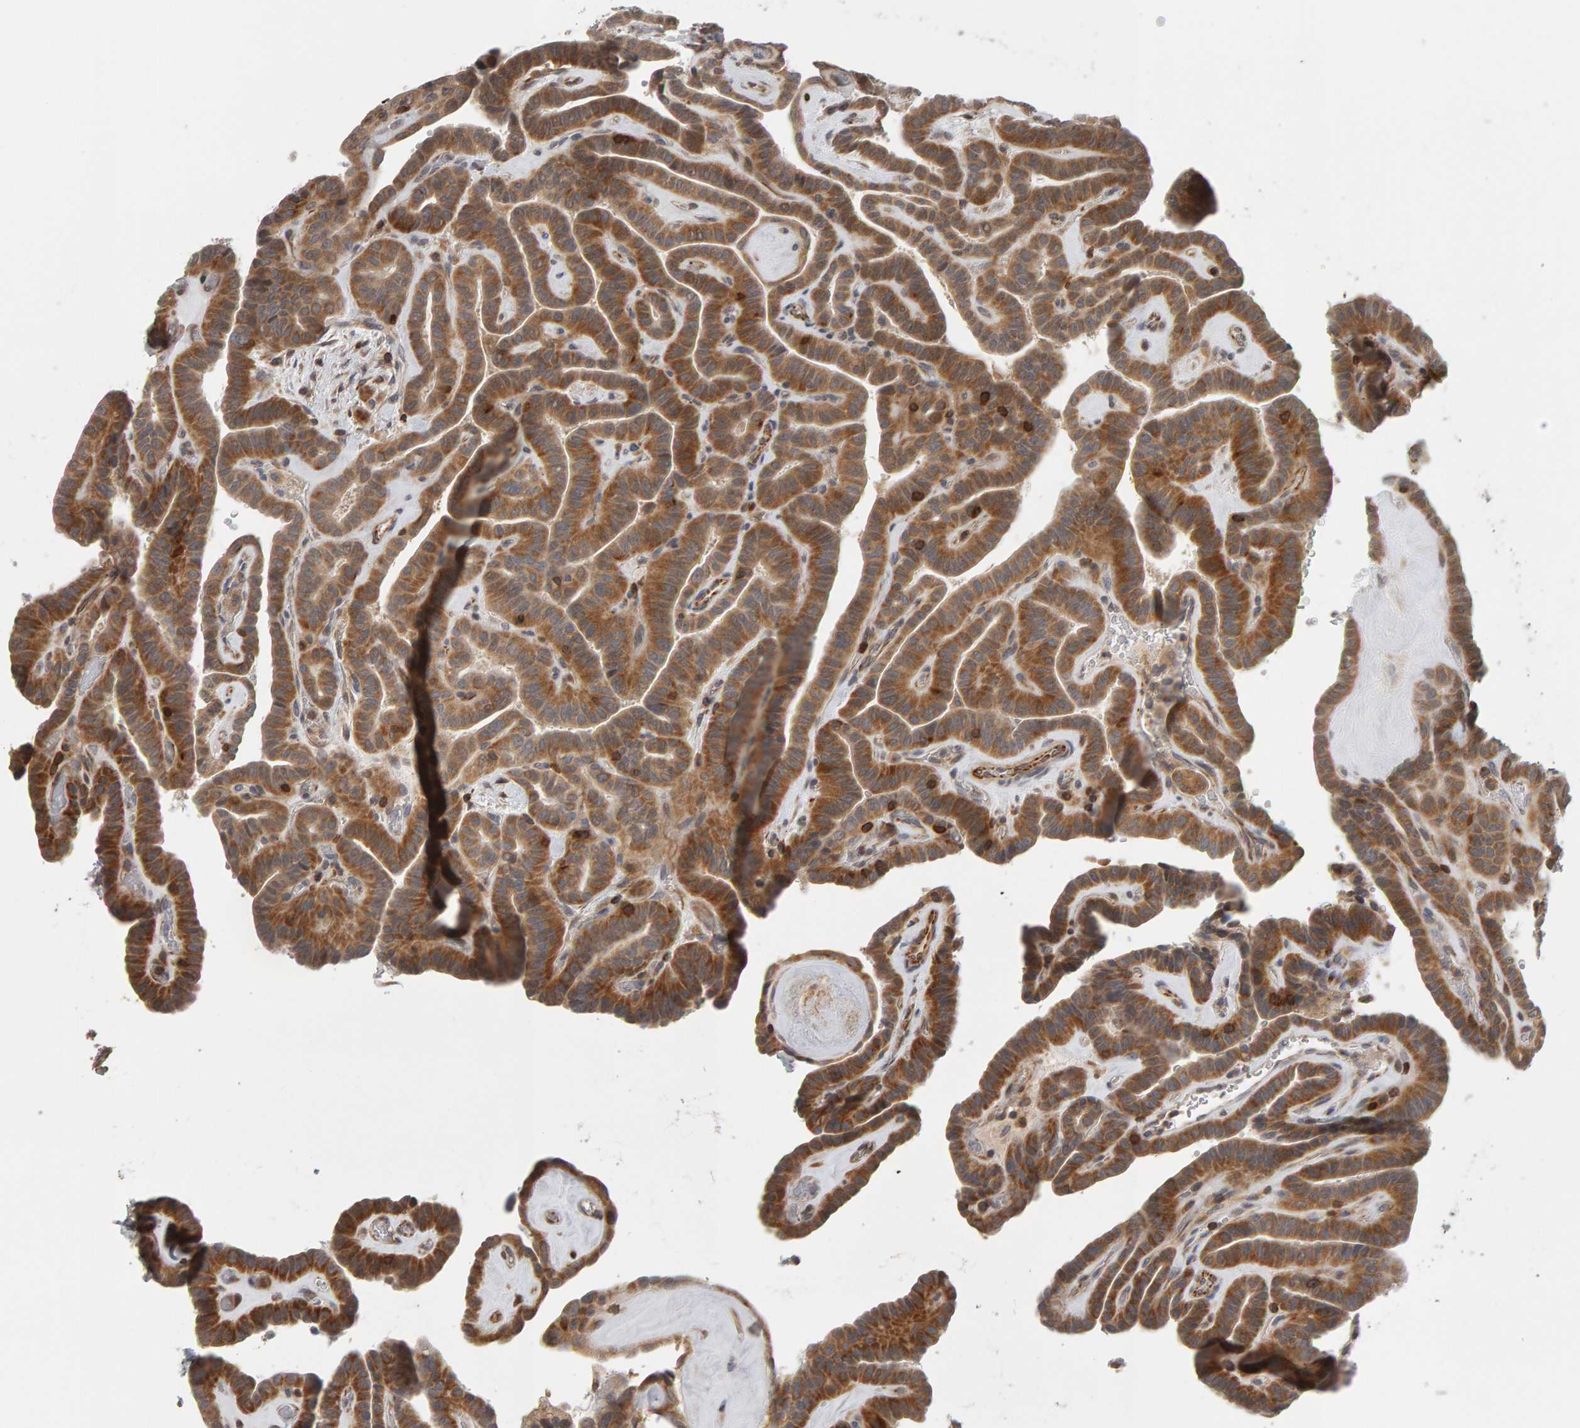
{"staining": {"intensity": "moderate", "quantity": ">75%", "location": "cytoplasmic/membranous"}, "tissue": "thyroid cancer", "cell_type": "Tumor cells", "image_type": "cancer", "snomed": [{"axis": "morphology", "description": "Papillary adenocarcinoma, NOS"}, {"axis": "topography", "description": "Thyroid gland"}], "caption": "Thyroid cancer was stained to show a protein in brown. There is medium levels of moderate cytoplasmic/membranous expression in approximately >75% of tumor cells.", "gene": "TEFM", "patient": {"sex": "male", "age": 77}}